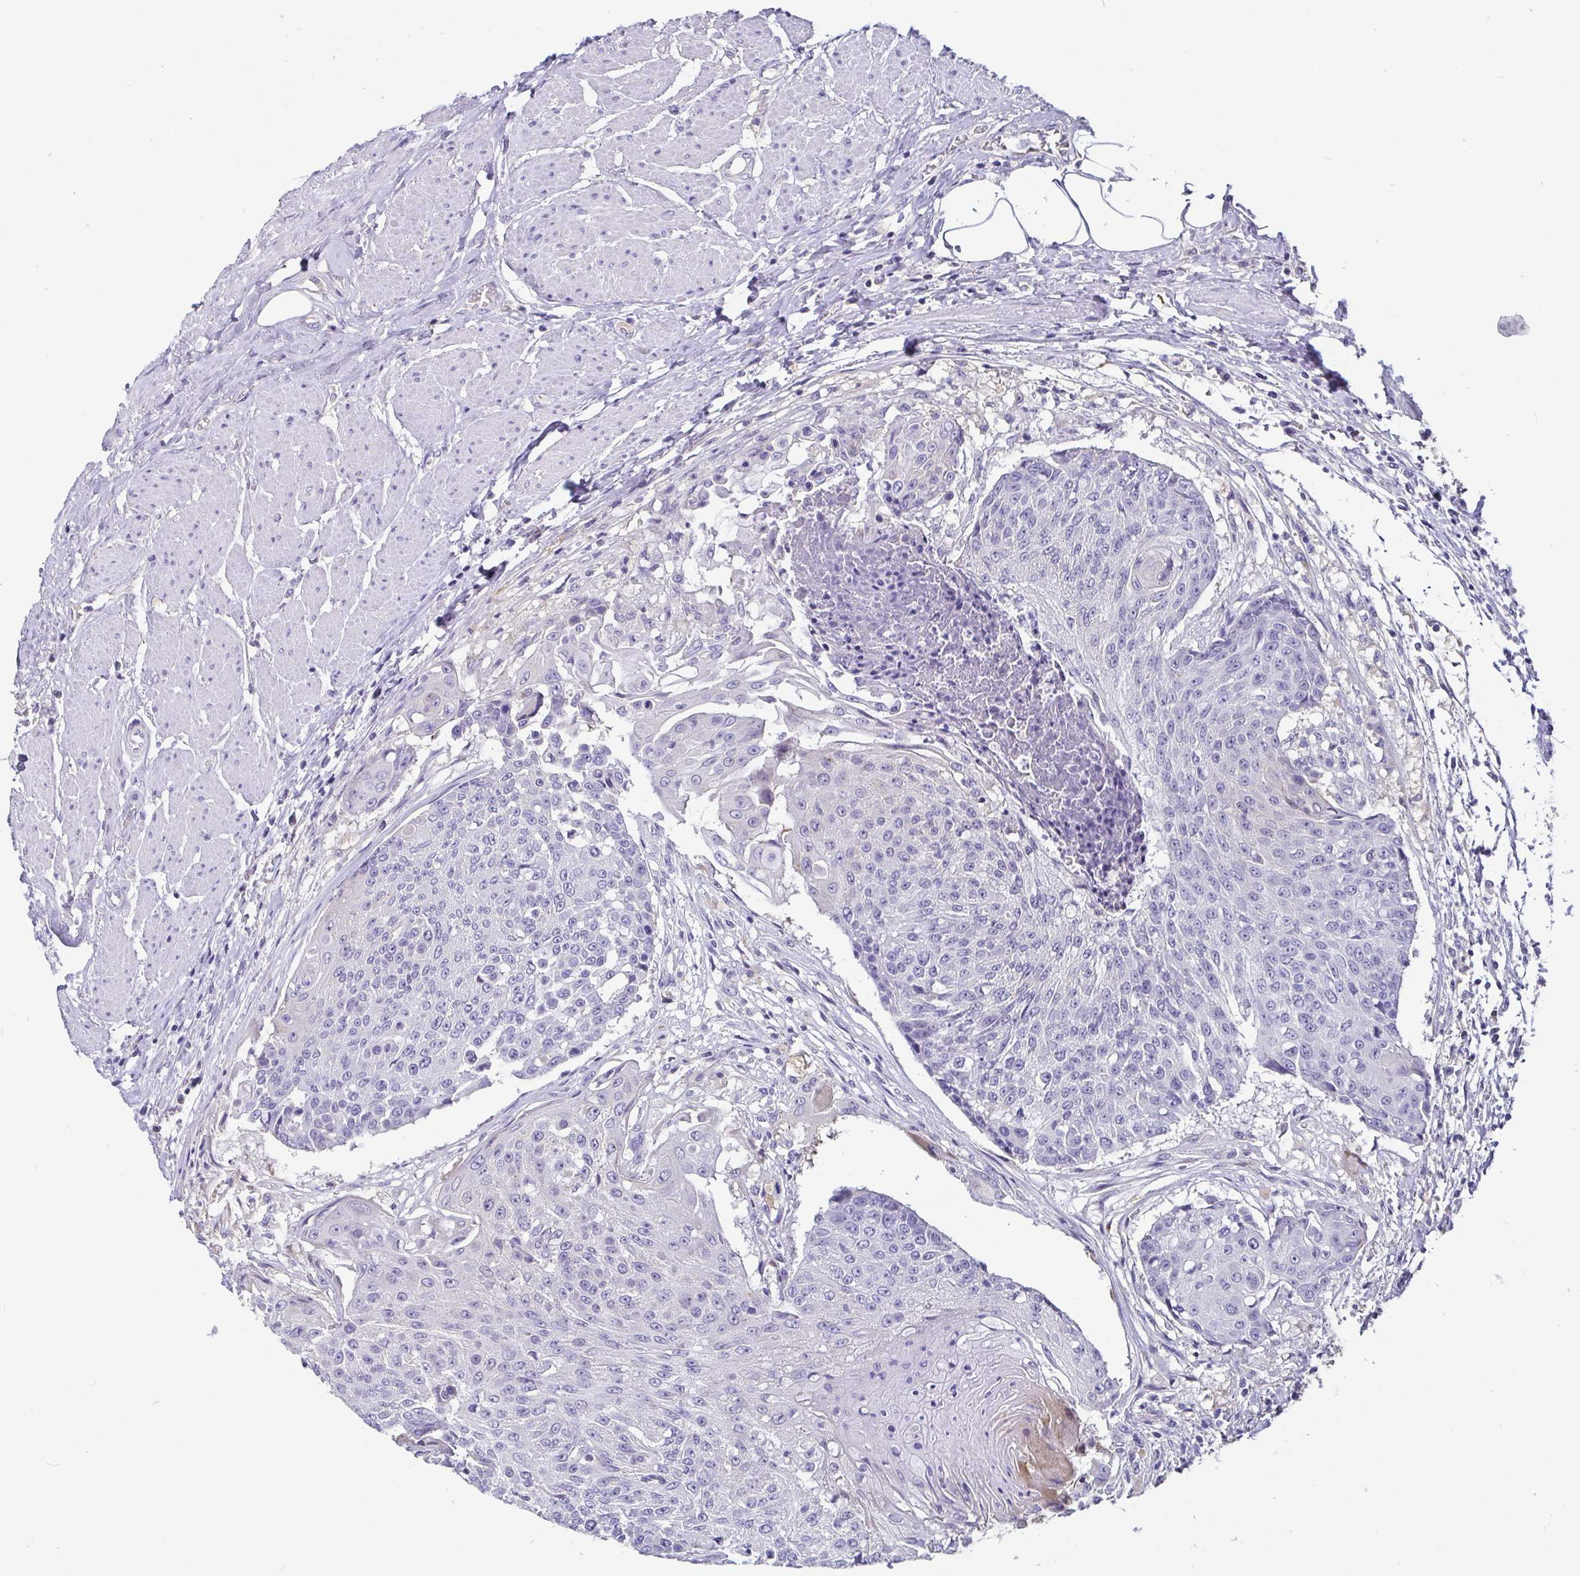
{"staining": {"intensity": "negative", "quantity": "none", "location": "none"}, "tissue": "urothelial cancer", "cell_type": "Tumor cells", "image_type": "cancer", "snomed": [{"axis": "morphology", "description": "Urothelial carcinoma, High grade"}, {"axis": "topography", "description": "Urinary bladder"}], "caption": "Tumor cells are negative for brown protein staining in high-grade urothelial carcinoma.", "gene": "ADAMTS6", "patient": {"sex": "female", "age": 63}}